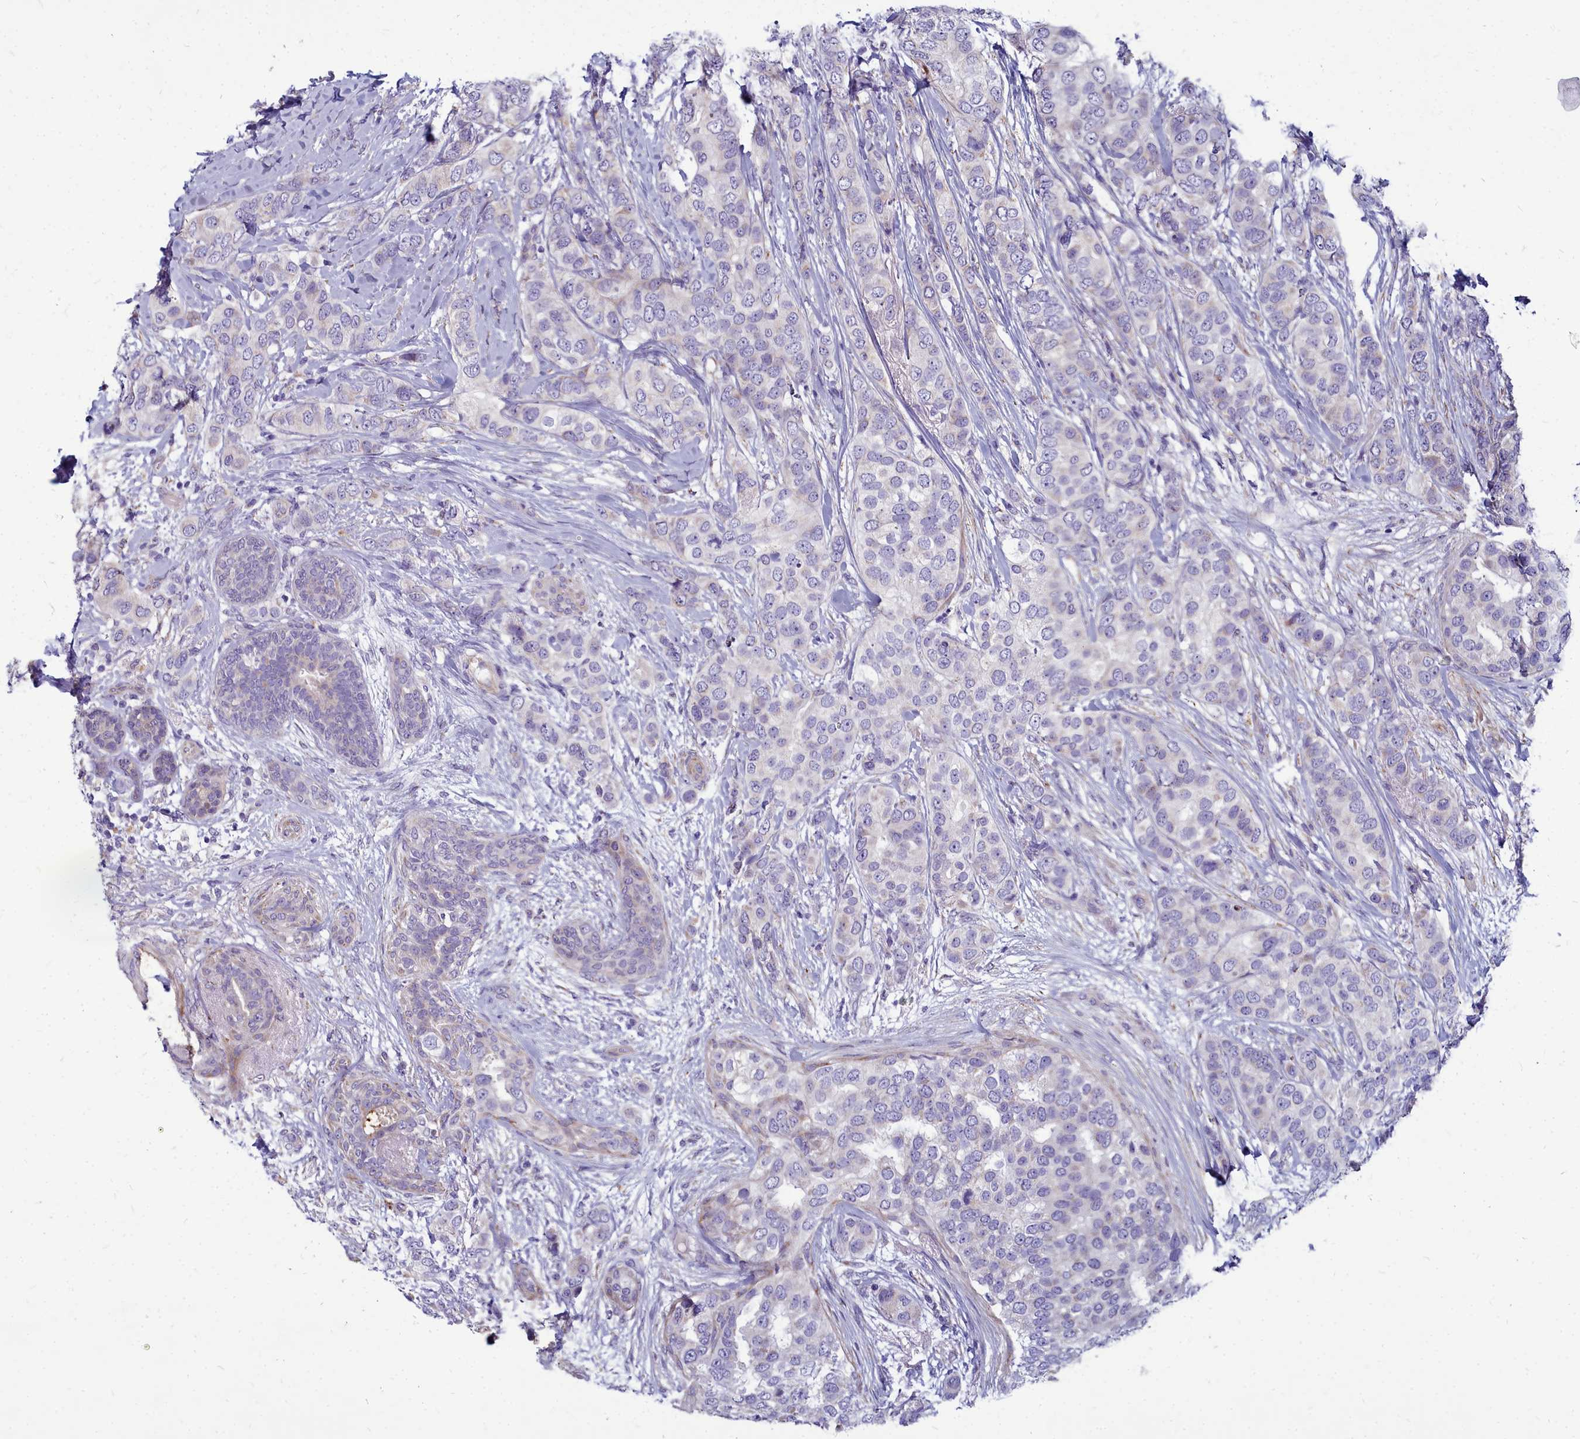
{"staining": {"intensity": "negative", "quantity": "none", "location": "none"}, "tissue": "breast cancer", "cell_type": "Tumor cells", "image_type": "cancer", "snomed": [{"axis": "morphology", "description": "Lobular carcinoma"}, {"axis": "topography", "description": "Breast"}], "caption": "The immunohistochemistry histopathology image has no significant expression in tumor cells of breast lobular carcinoma tissue.", "gene": "SMPD4", "patient": {"sex": "female", "age": 51}}